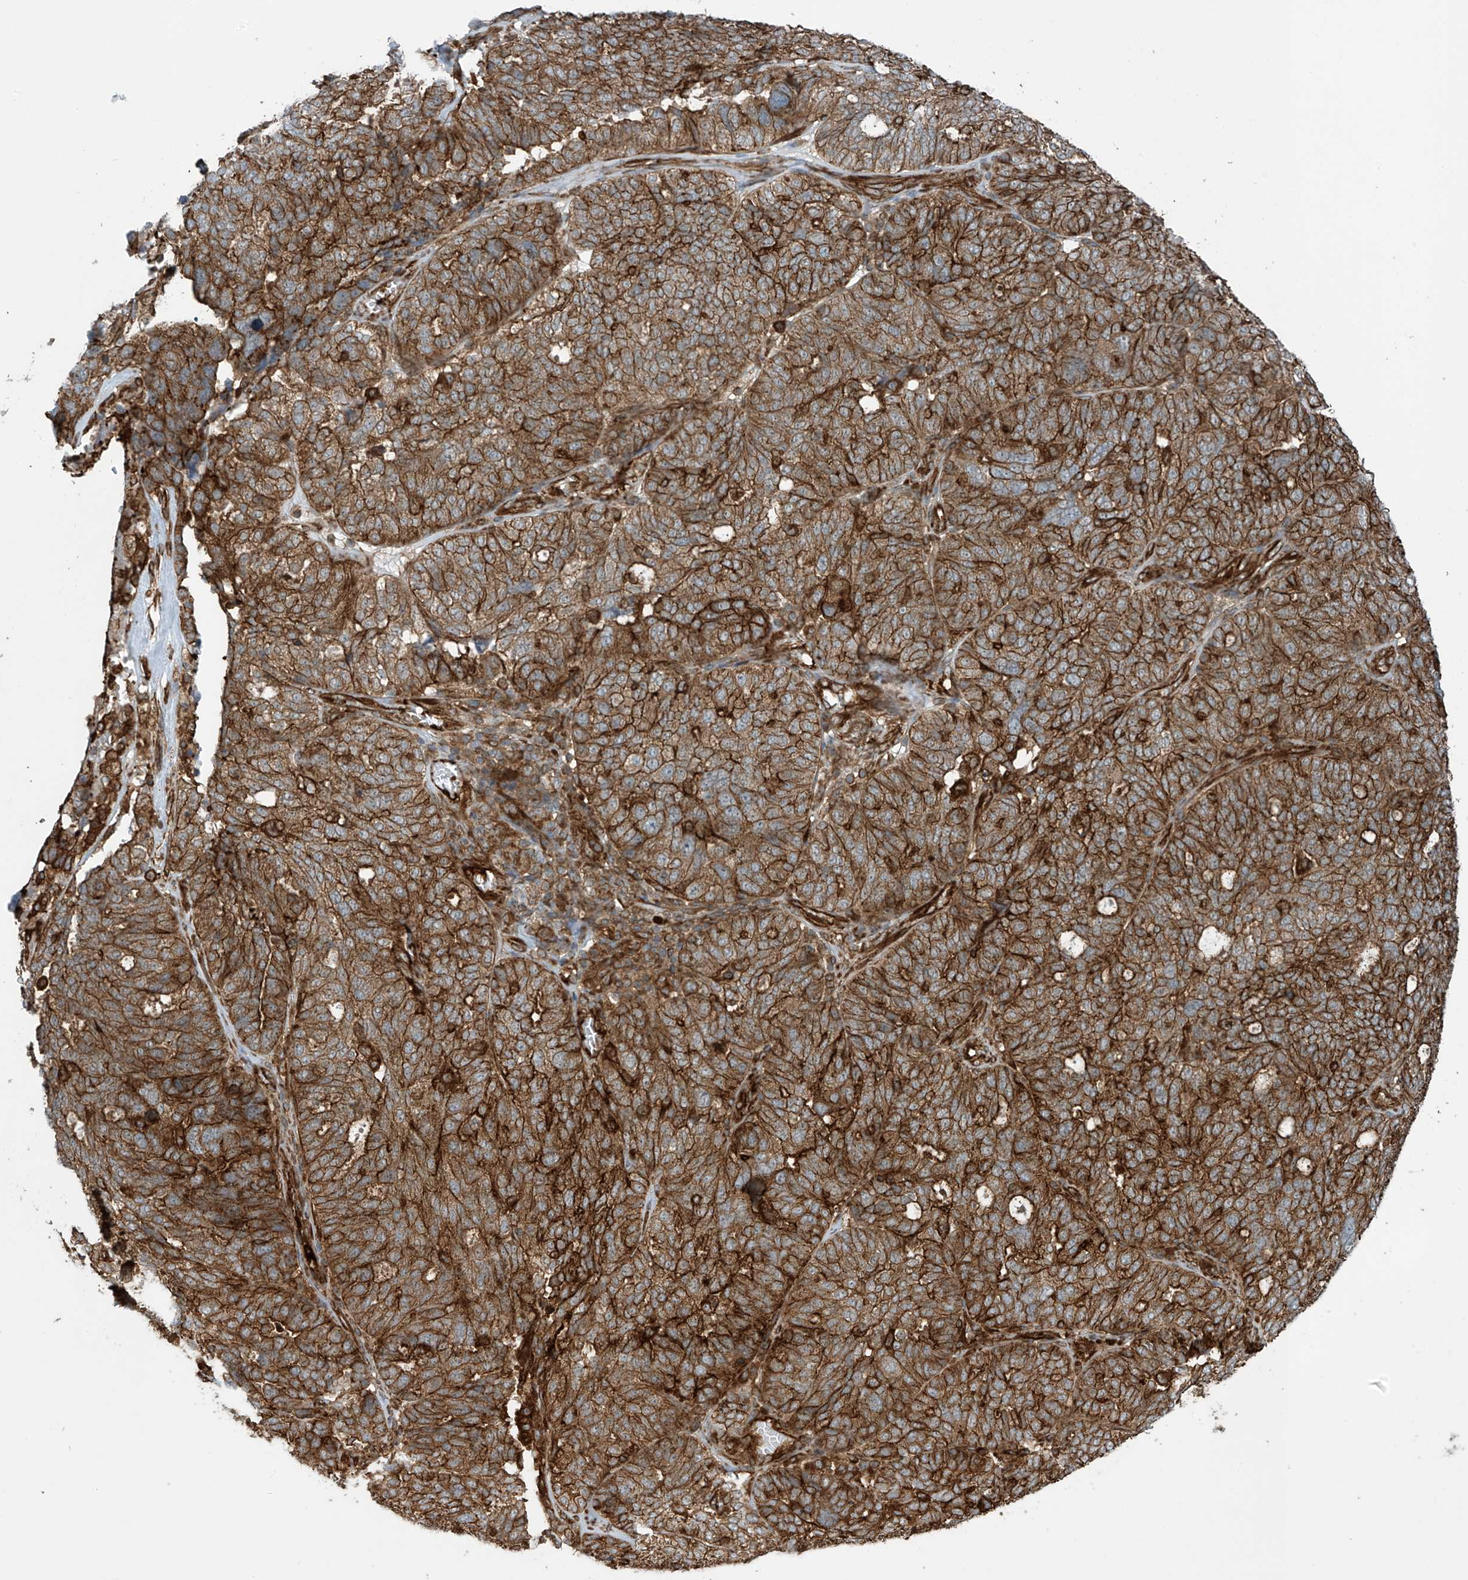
{"staining": {"intensity": "strong", "quantity": ">75%", "location": "cytoplasmic/membranous"}, "tissue": "ovarian cancer", "cell_type": "Tumor cells", "image_type": "cancer", "snomed": [{"axis": "morphology", "description": "Cystadenocarcinoma, serous, NOS"}, {"axis": "topography", "description": "Ovary"}], "caption": "This photomicrograph shows ovarian cancer stained with immunohistochemistry to label a protein in brown. The cytoplasmic/membranous of tumor cells show strong positivity for the protein. Nuclei are counter-stained blue.", "gene": "SLC9A2", "patient": {"sex": "female", "age": 59}}